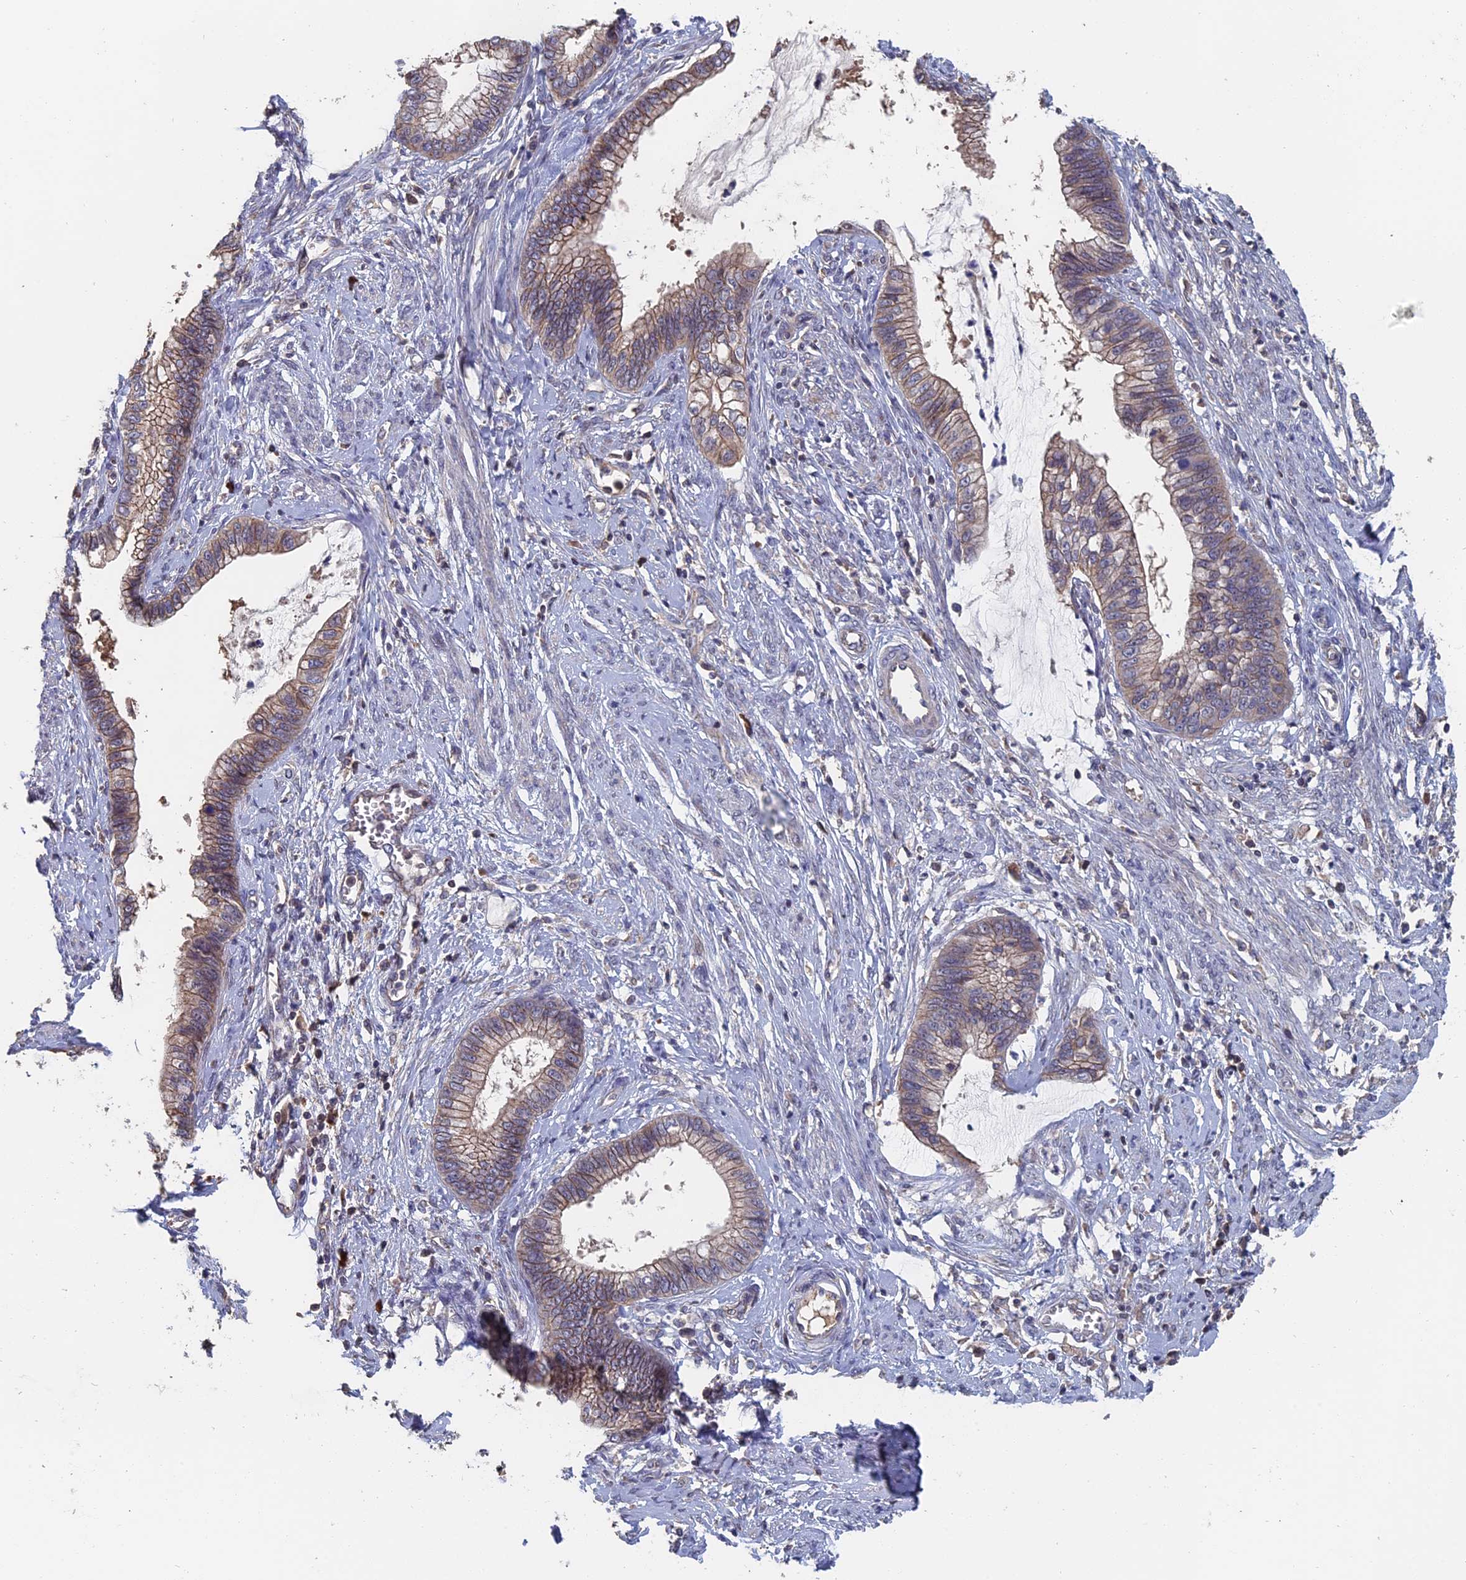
{"staining": {"intensity": "weak", "quantity": "25%-75%", "location": "cytoplasmic/membranous"}, "tissue": "cervical cancer", "cell_type": "Tumor cells", "image_type": "cancer", "snomed": [{"axis": "morphology", "description": "Adenocarcinoma, NOS"}, {"axis": "topography", "description": "Cervix"}], "caption": "Human adenocarcinoma (cervical) stained with a brown dye shows weak cytoplasmic/membranous positive staining in about 25%-75% of tumor cells.", "gene": "SLC33A1", "patient": {"sex": "female", "age": 44}}